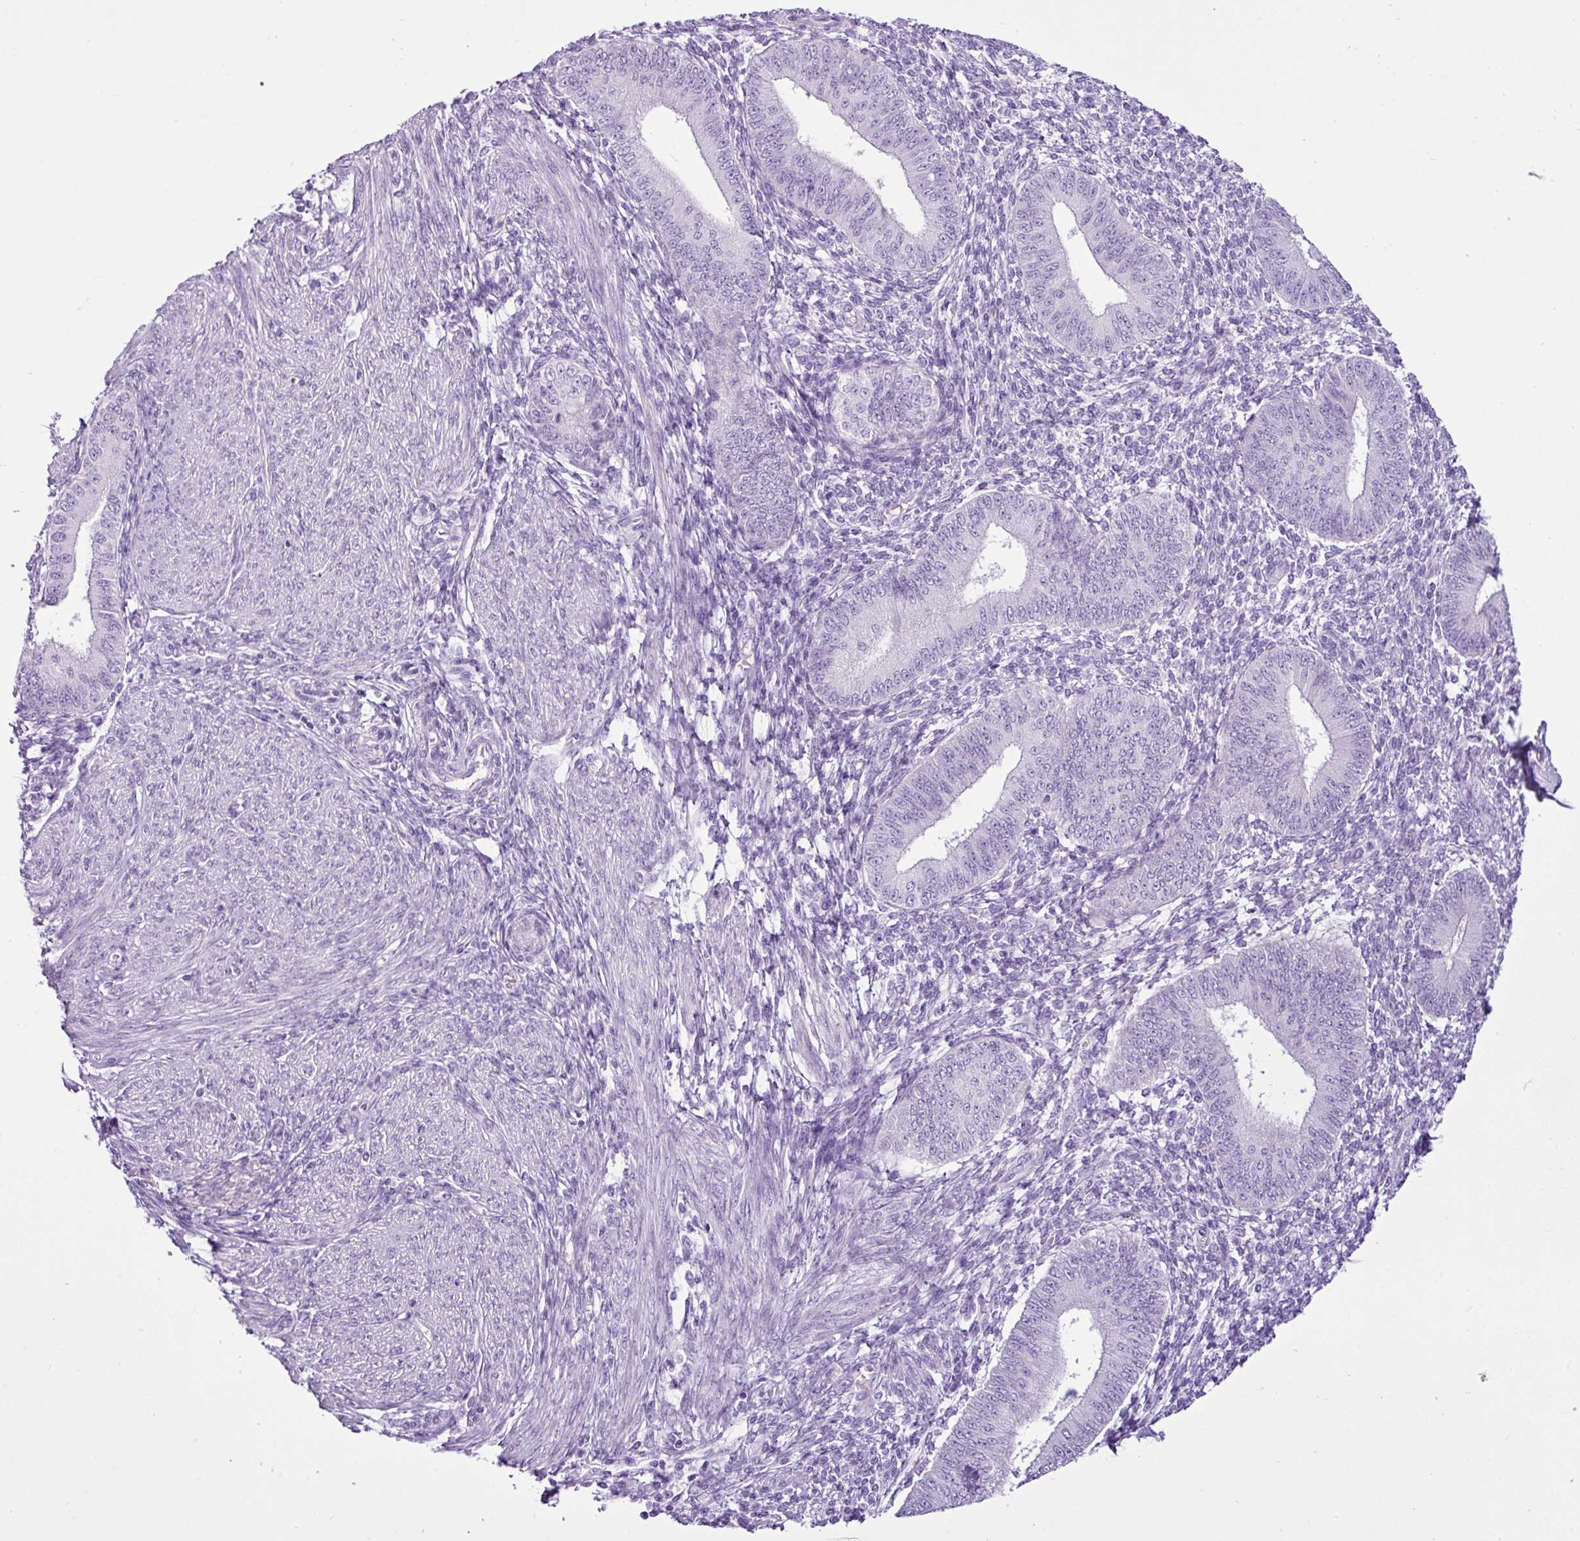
{"staining": {"intensity": "negative", "quantity": "none", "location": "none"}, "tissue": "endometrium", "cell_type": "Cells in endometrial stroma", "image_type": "normal", "snomed": [{"axis": "morphology", "description": "Normal tissue, NOS"}, {"axis": "topography", "description": "Endometrium"}], "caption": "There is no significant positivity in cells in endometrial stroma of endometrium. (DAB IHC visualized using brightfield microscopy, high magnification).", "gene": "LILRB4", "patient": {"sex": "female", "age": 49}}